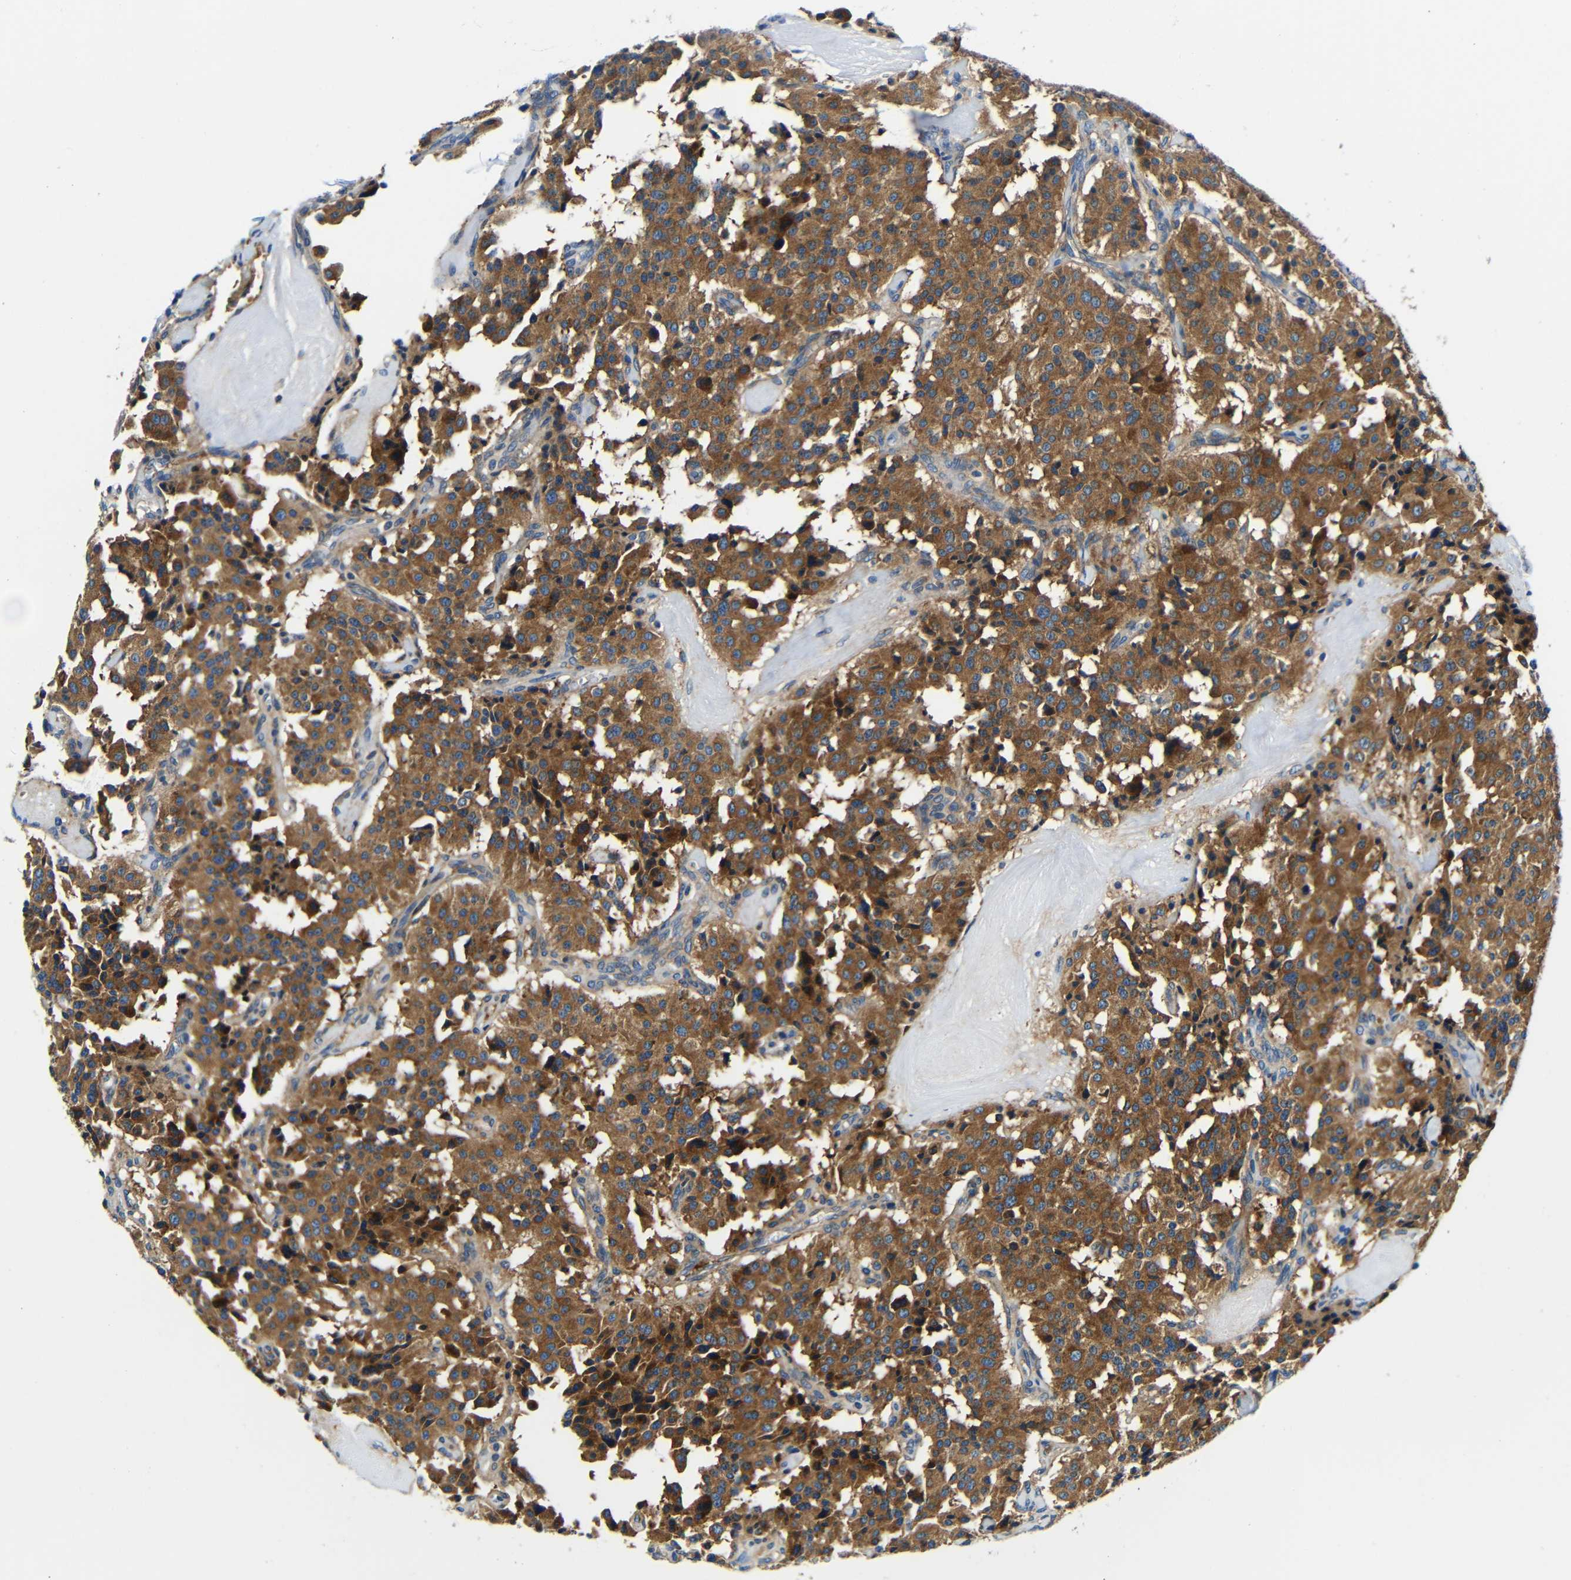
{"staining": {"intensity": "moderate", "quantity": ">75%", "location": "cytoplasmic/membranous"}, "tissue": "carcinoid", "cell_type": "Tumor cells", "image_type": "cancer", "snomed": [{"axis": "morphology", "description": "Carcinoid, malignant, NOS"}, {"axis": "topography", "description": "Lung"}], "caption": "This is a photomicrograph of immunohistochemistry (IHC) staining of carcinoid, which shows moderate positivity in the cytoplasmic/membranous of tumor cells.", "gene": "USO1", "patient": {"sex": "male", "age": 30}}